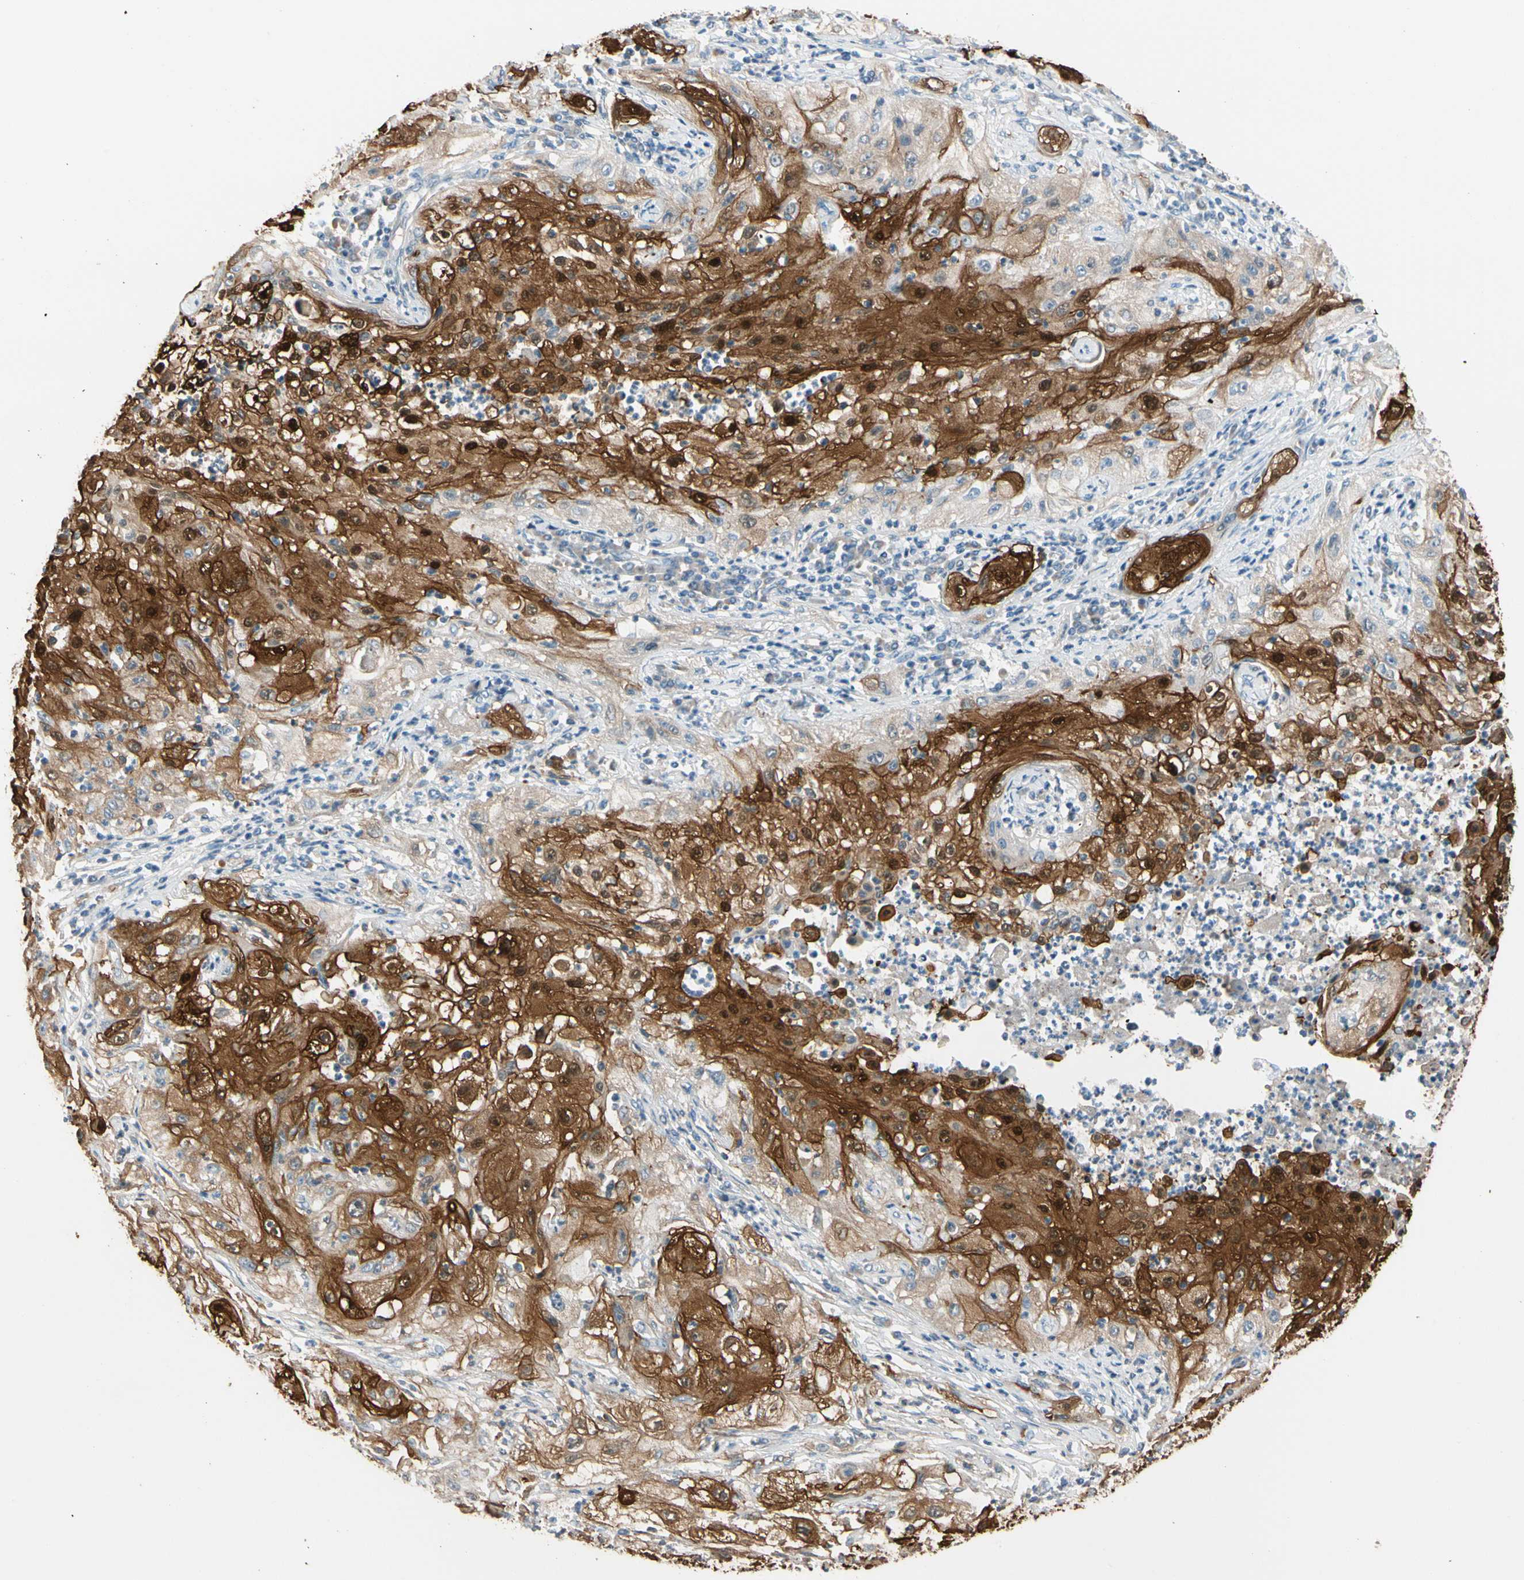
{"staining": {"intensity": "strong", "quantity": ">75%", "location": "cytoplasmic/membranous,nuclear"}, "tissue": "lung cancer", "cell_type": "Tumor cells", "image_type": "cancer", "snomed": [{"axis": "morphology", "description": "Inflammation, NOS"}, {"axis": "morphology", "description": "Squamous cell carcinoma, NOS"}, {"axis": "topography", "description": "Lymph node"}, {"axis": "topography", "description": "Soft tissue"}, {"axis": "topography", "description": "Lung"}], "caption": "Protein staining demonstrates strong cytoplasmic/membranous and nuclear positivity in about >75% of tumor cells in squamous cell carcinoma (lung). (DAB = brown stain, brightfield microscopy at high magnification).", "gene": "STK40", "patient": {"sex": "male", "age": 66}}